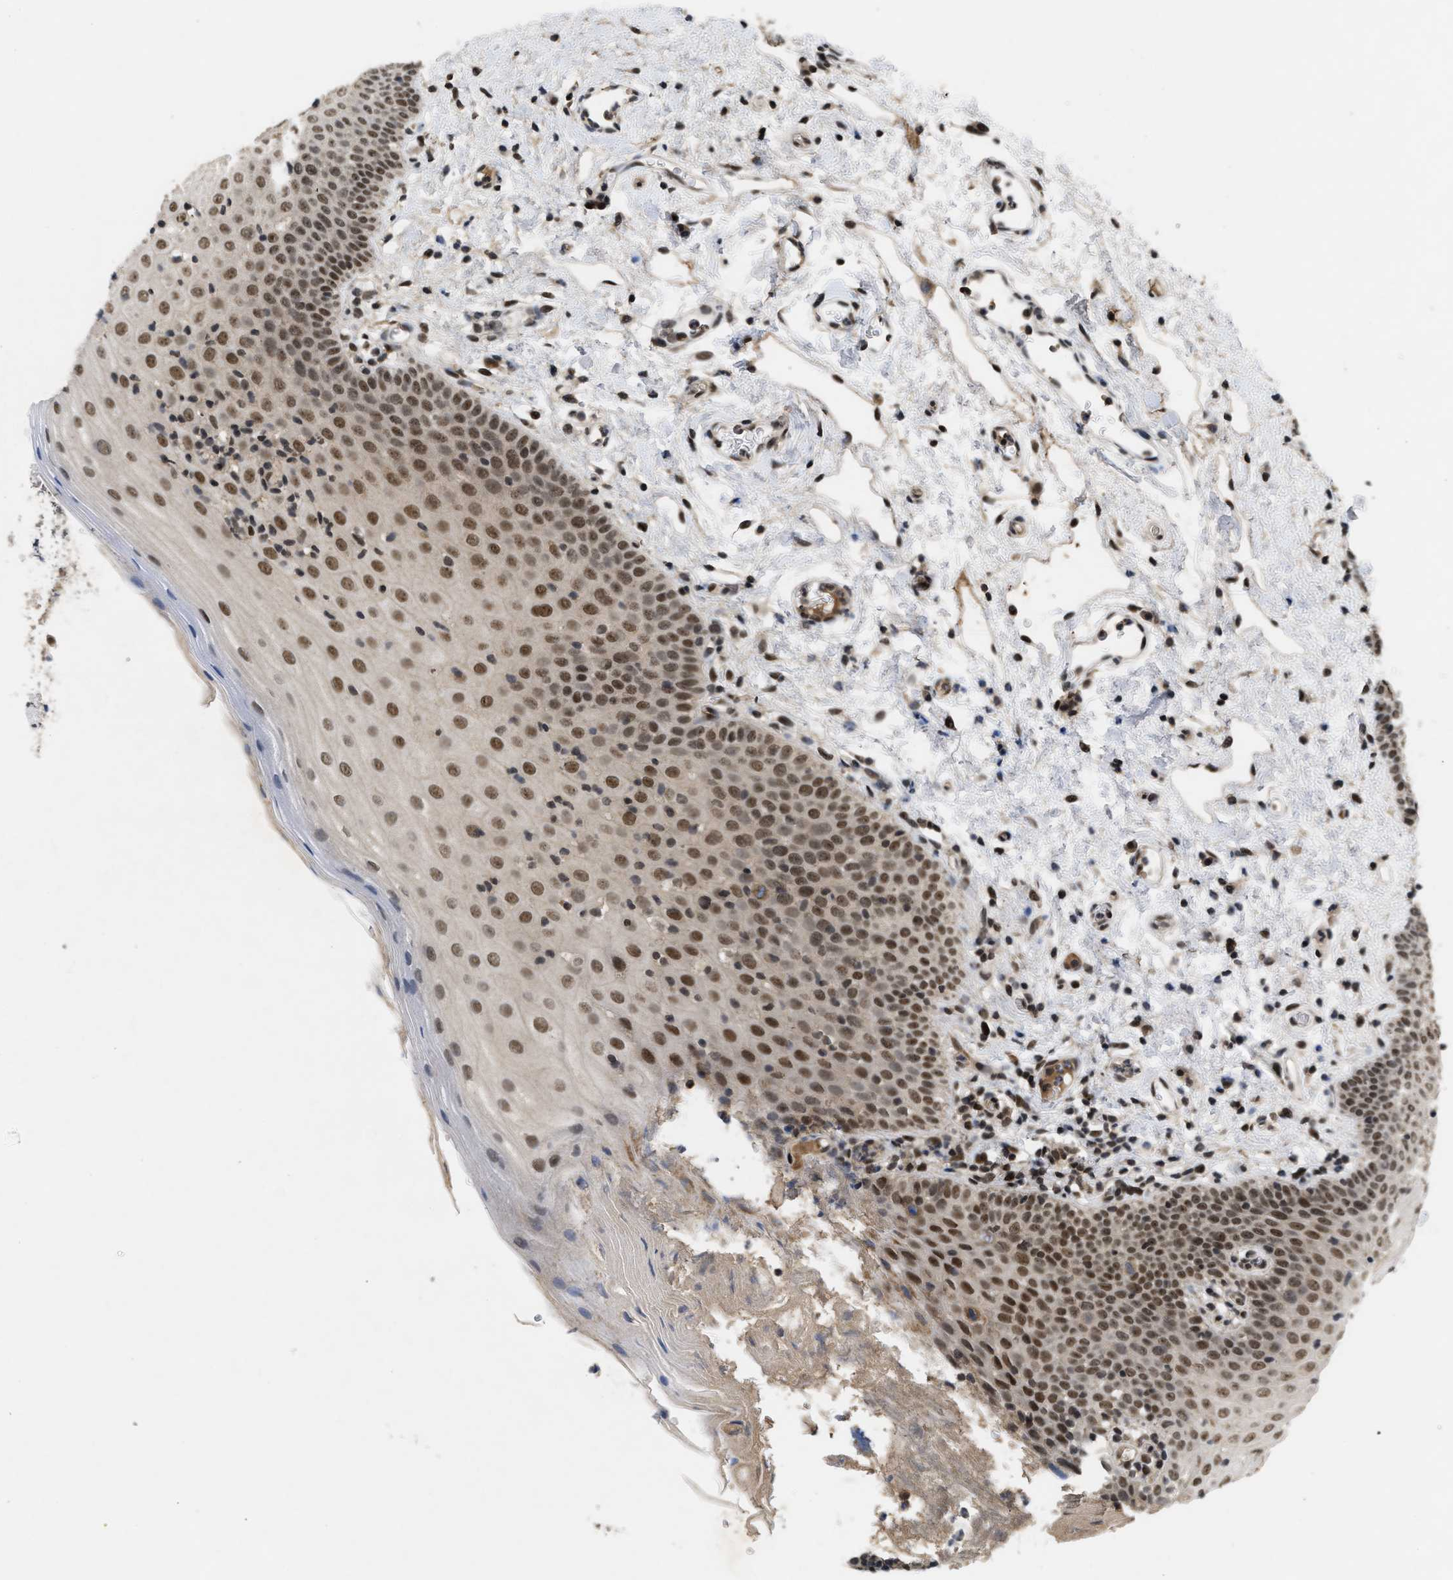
{"staining": {"intensity": "moderate", "quantity": ">75%", "location": "nuclear"}, "tissue": "oral mucosa", "cell_type": "Squamous epithelial cells", "image_type": "normal", "snomed": [{"axis": "morphology", "description": "Normal tissue, NOS"}, {"axis": "topography", "description": "Oral tissue"}], "caption": "Squamous epithelial cells show medium levels of moderate nuclear expression in about >75% of cells in unremarkable human oral mucosa.", "gene": "ZNF346", "patient": {"sex": "male", "age": 66}}